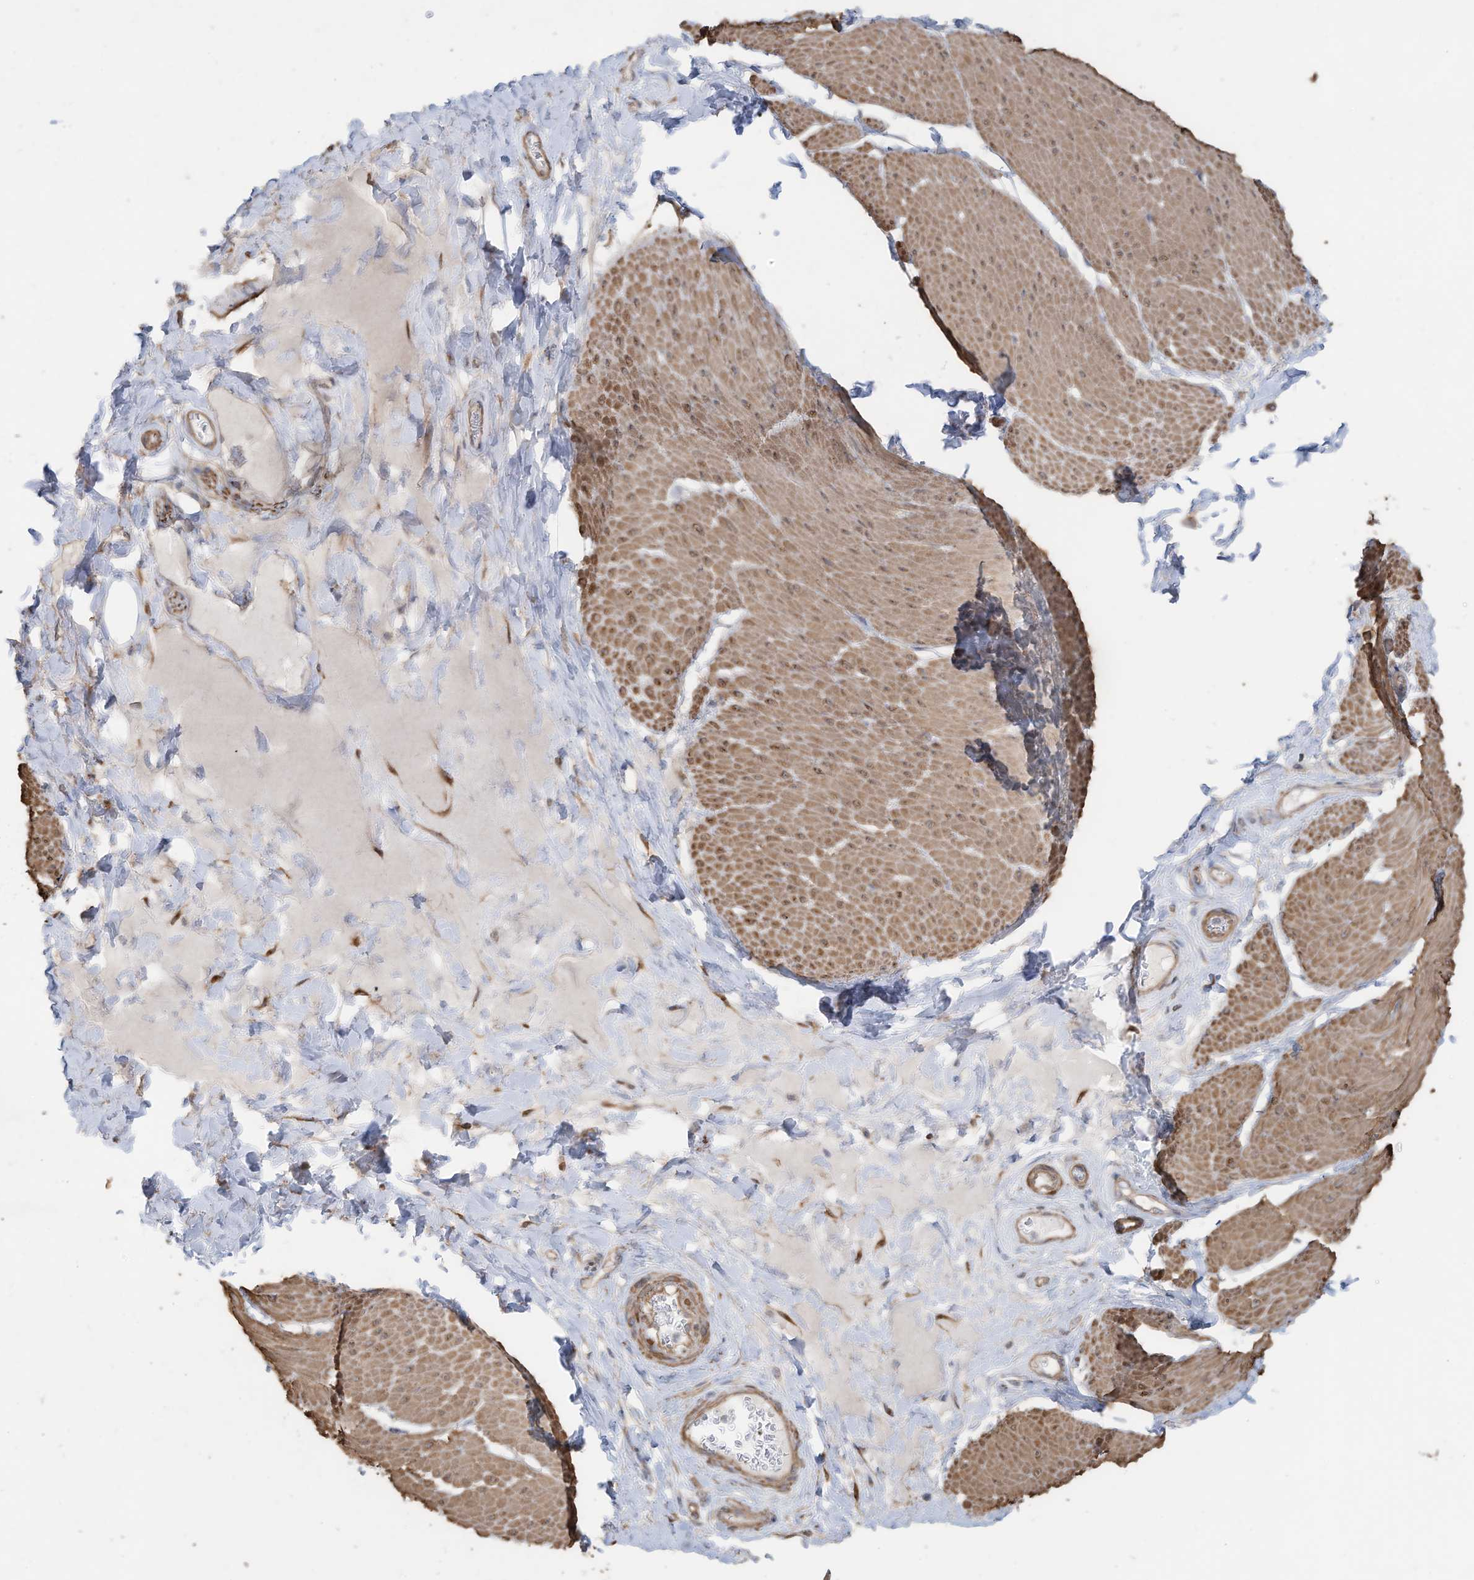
{"staining": {"intensity": "moderate", "quantity": "25%-75%", "location": "cytoplasmic/membranous"}, "tissue": "smooth muscle", "cell_type": "Smooth muscle cells", "image_type": "normal", "snomed": [{"axis": "morphology", "description": "Urothelial carcinoma, High grade"}, {"axis": "topography", "description": "Urinary bladder"}], "caption": "Protein expression analysis of benign human smooth muscle reveals moderate cytoplasmic/membranous staining in about 25%-75% of smooth muscle cells.", "gene": "SLC17A7", "patient": {"sex": "male", "age": 46}}